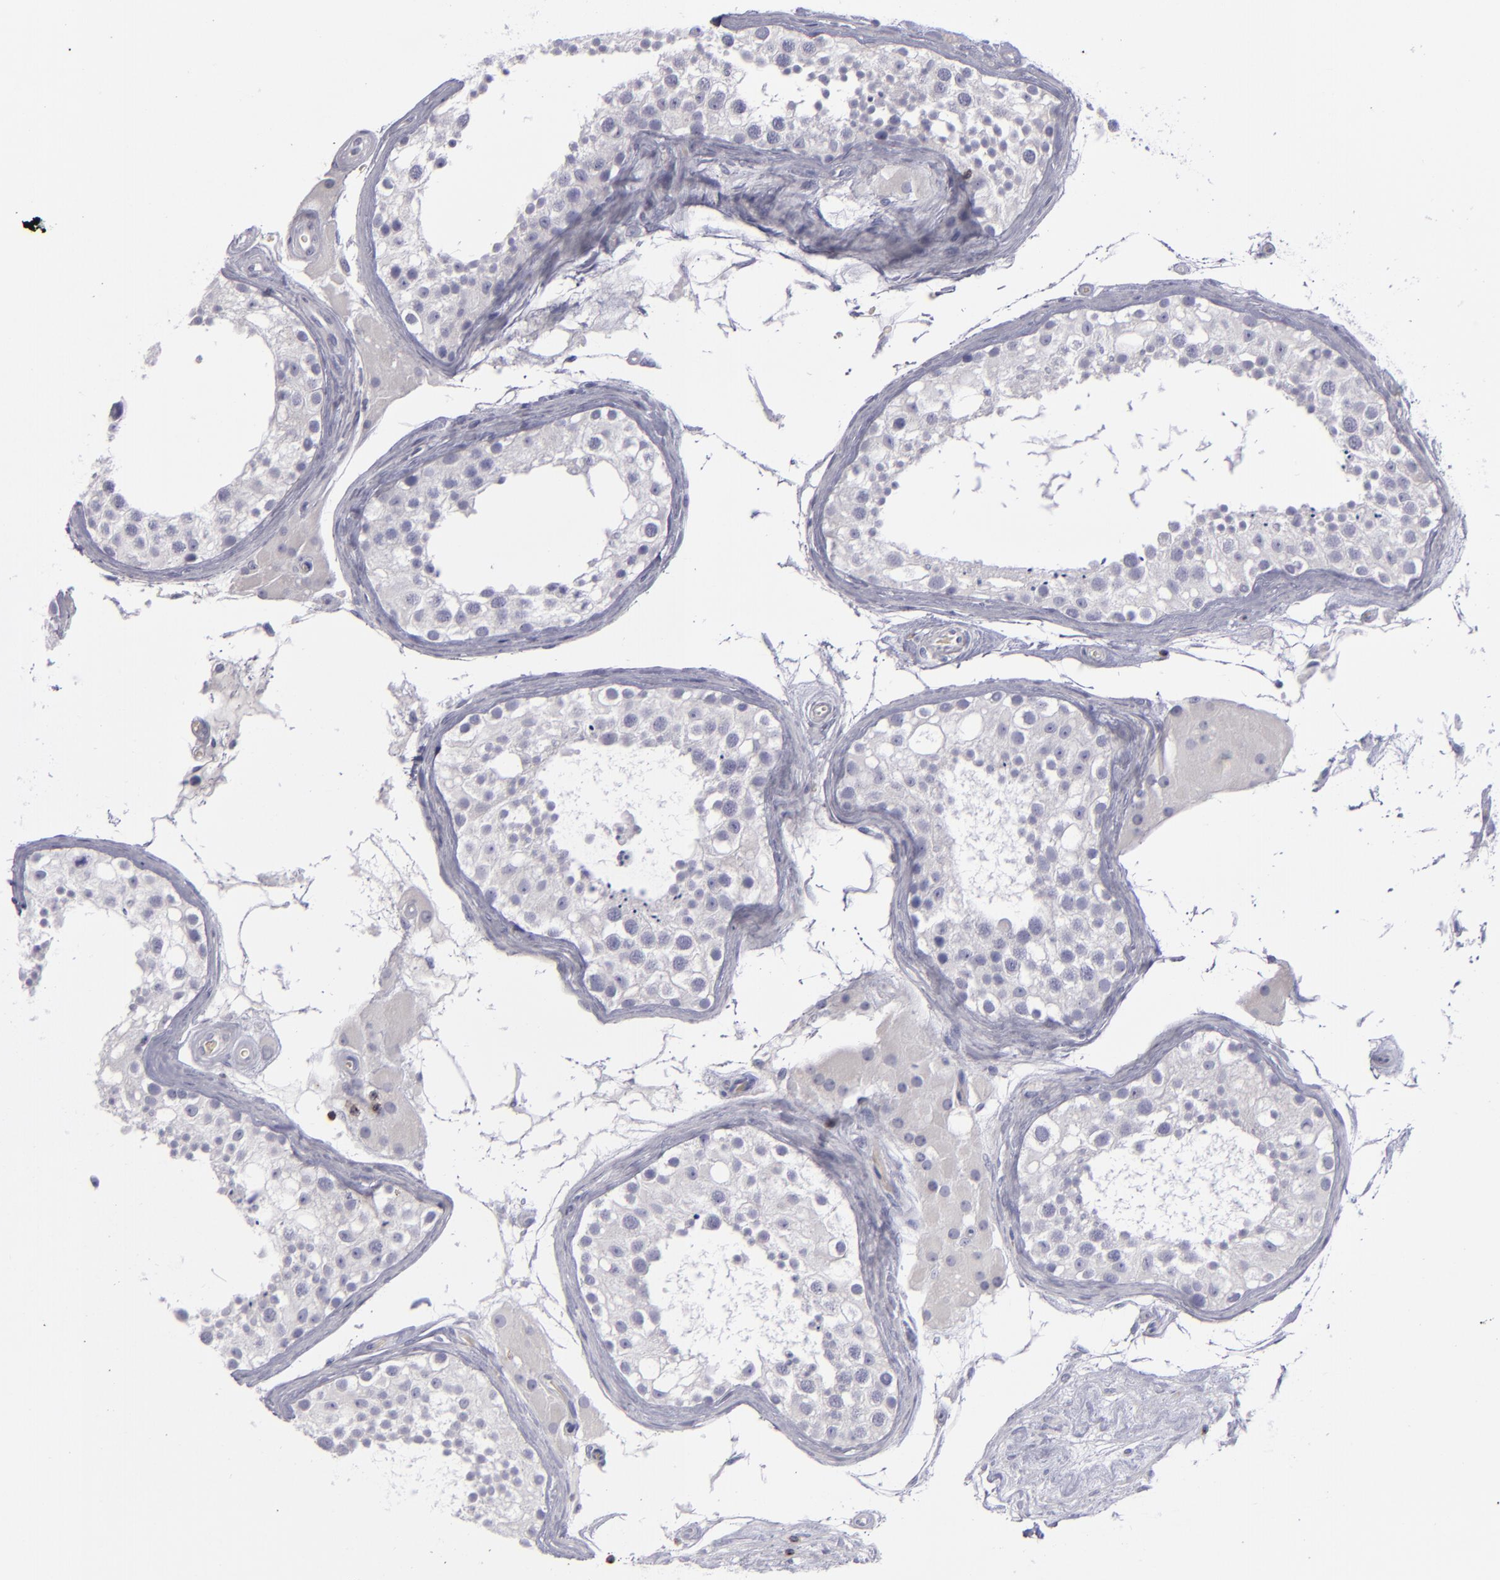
{"staining": {"intensity": "negative", "quantity": "none", "location": "none"}, "tissue": "testis", "cell_type": "Cells in seminiferous ducts", "image_type": "normal", "snomed": [{"axis": "morphology", "description": "Normal tissue, NOS"}, {"axis": "topography", "description": "Testis"}], "caption": "Cells in seminiferous ducts show no significant positivity in unremarkable testis.", "gene": "CD2", "patient": {"sex": "male", "age": 68}}